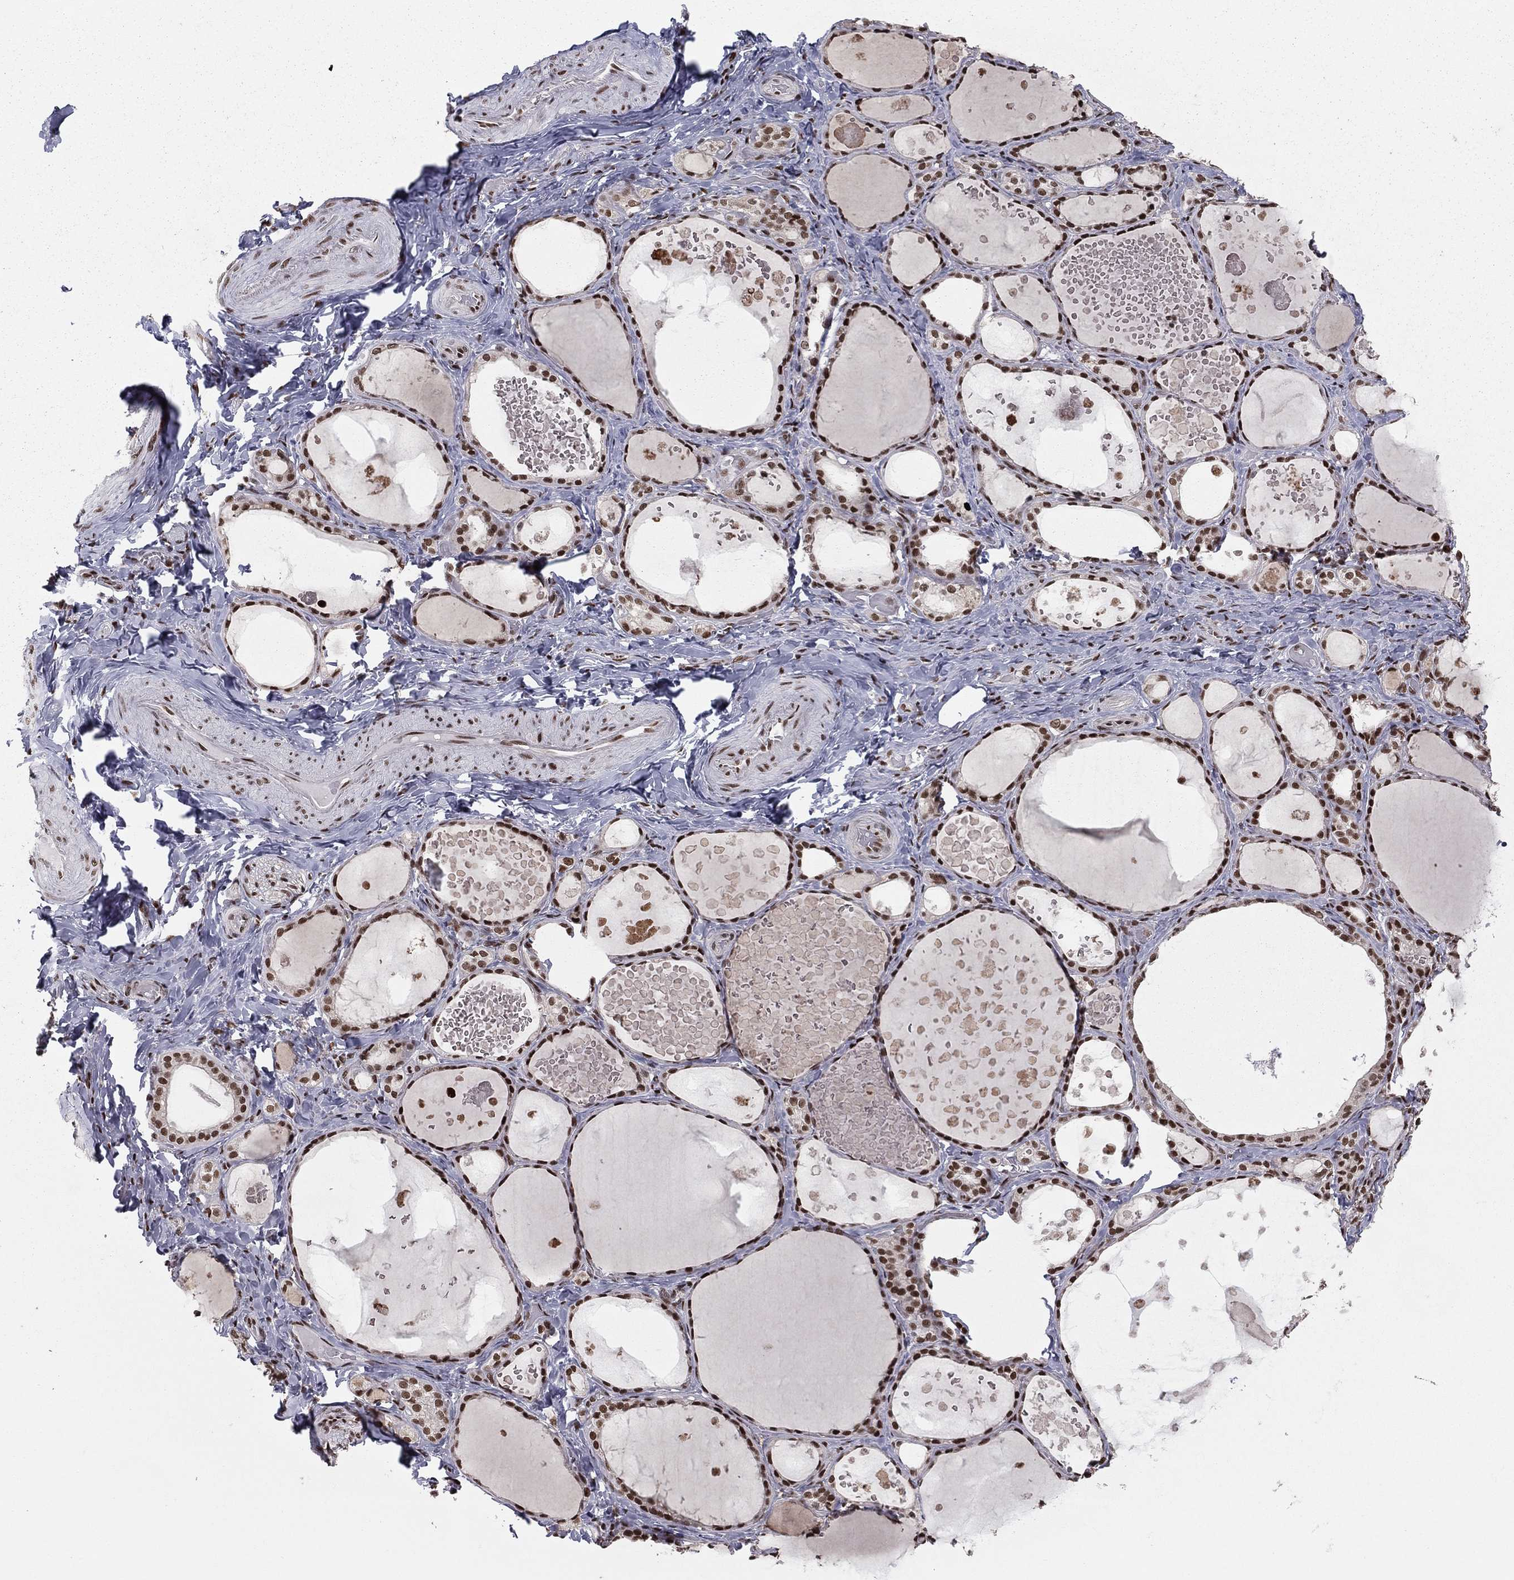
{"staining": {"intensity": "strong", "quantity": ">75%", "location": "nuclear"}, "tissue": "thyroid gland", "cell_type": "Glandular cells", "image_type": "normal", "snomed": [{"axis": "morphology", "description": "Normal tissue, NOS"}, {"axis": "topography", "description": "Thyroid gland"}], "caption": "This is a micrograph of immunohistochemistry (IHC) staining of benign thyroid gland, which shows strong positivity in the nuclear of glandular cells.", "gene": "NFYB", "patient": {"sex": "female", "age": 56}}